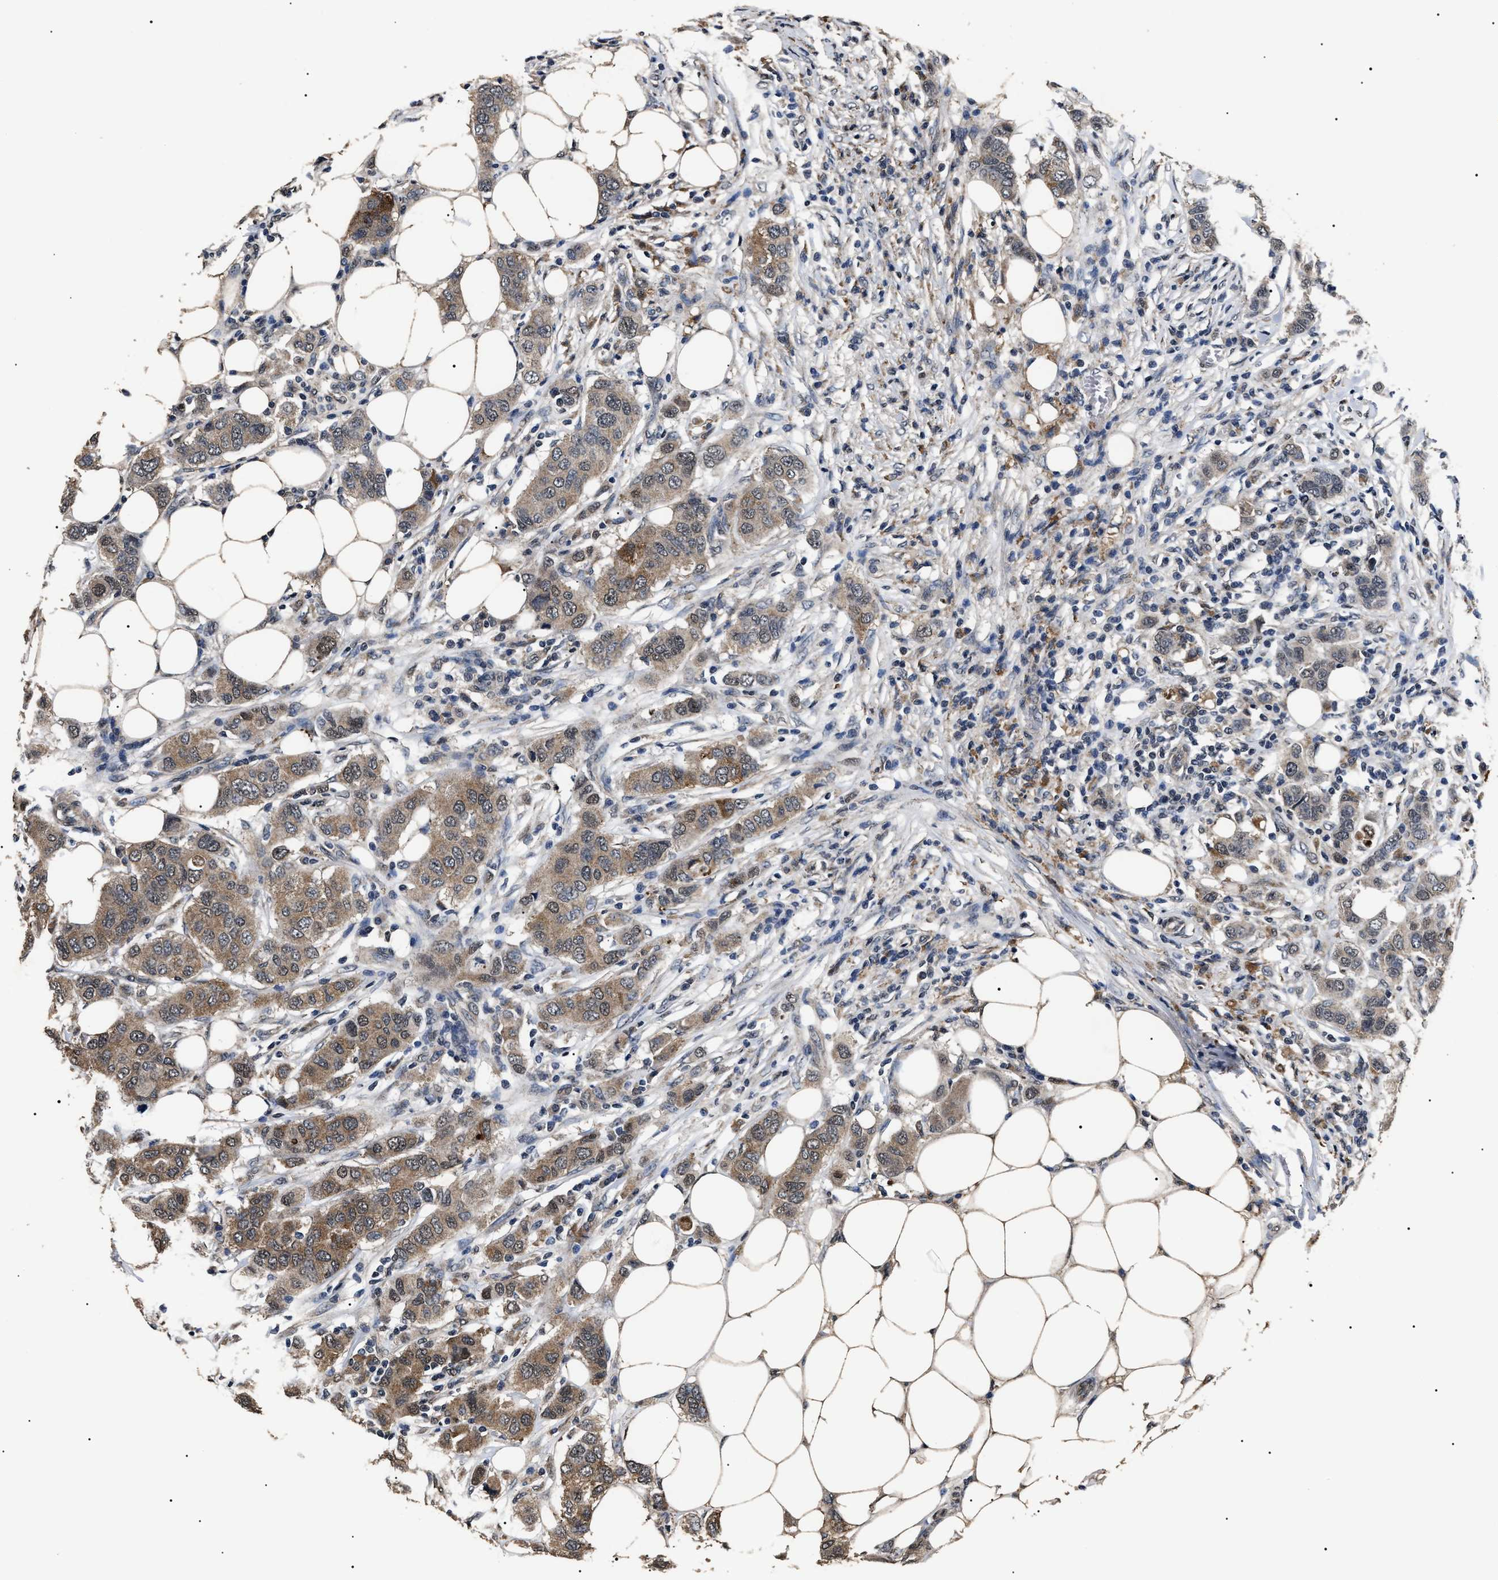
{"staining": {"intensity": "moderate", "quantity": ">75%", "location": "cytoplasmic/membranous,nuclear"}, "tissue": "breast cancer", "cell_type": "Tumor cells", "image_type": "cancer", "snomed": [{"axis": "morphology", "description": "Duct carcinoma"}, {"axis": "topography", "description": "Breast"}], "caption": "There is medium levels of moderate cytoplasmic/membranous and nuclear expression in tumor cells of infiltrating ductal carcinoma (breast), as demonstrated by immunohistochemical staining (brown color).", "gene": "ANP32E", "patient": {"sex": "female", "age": 50}}